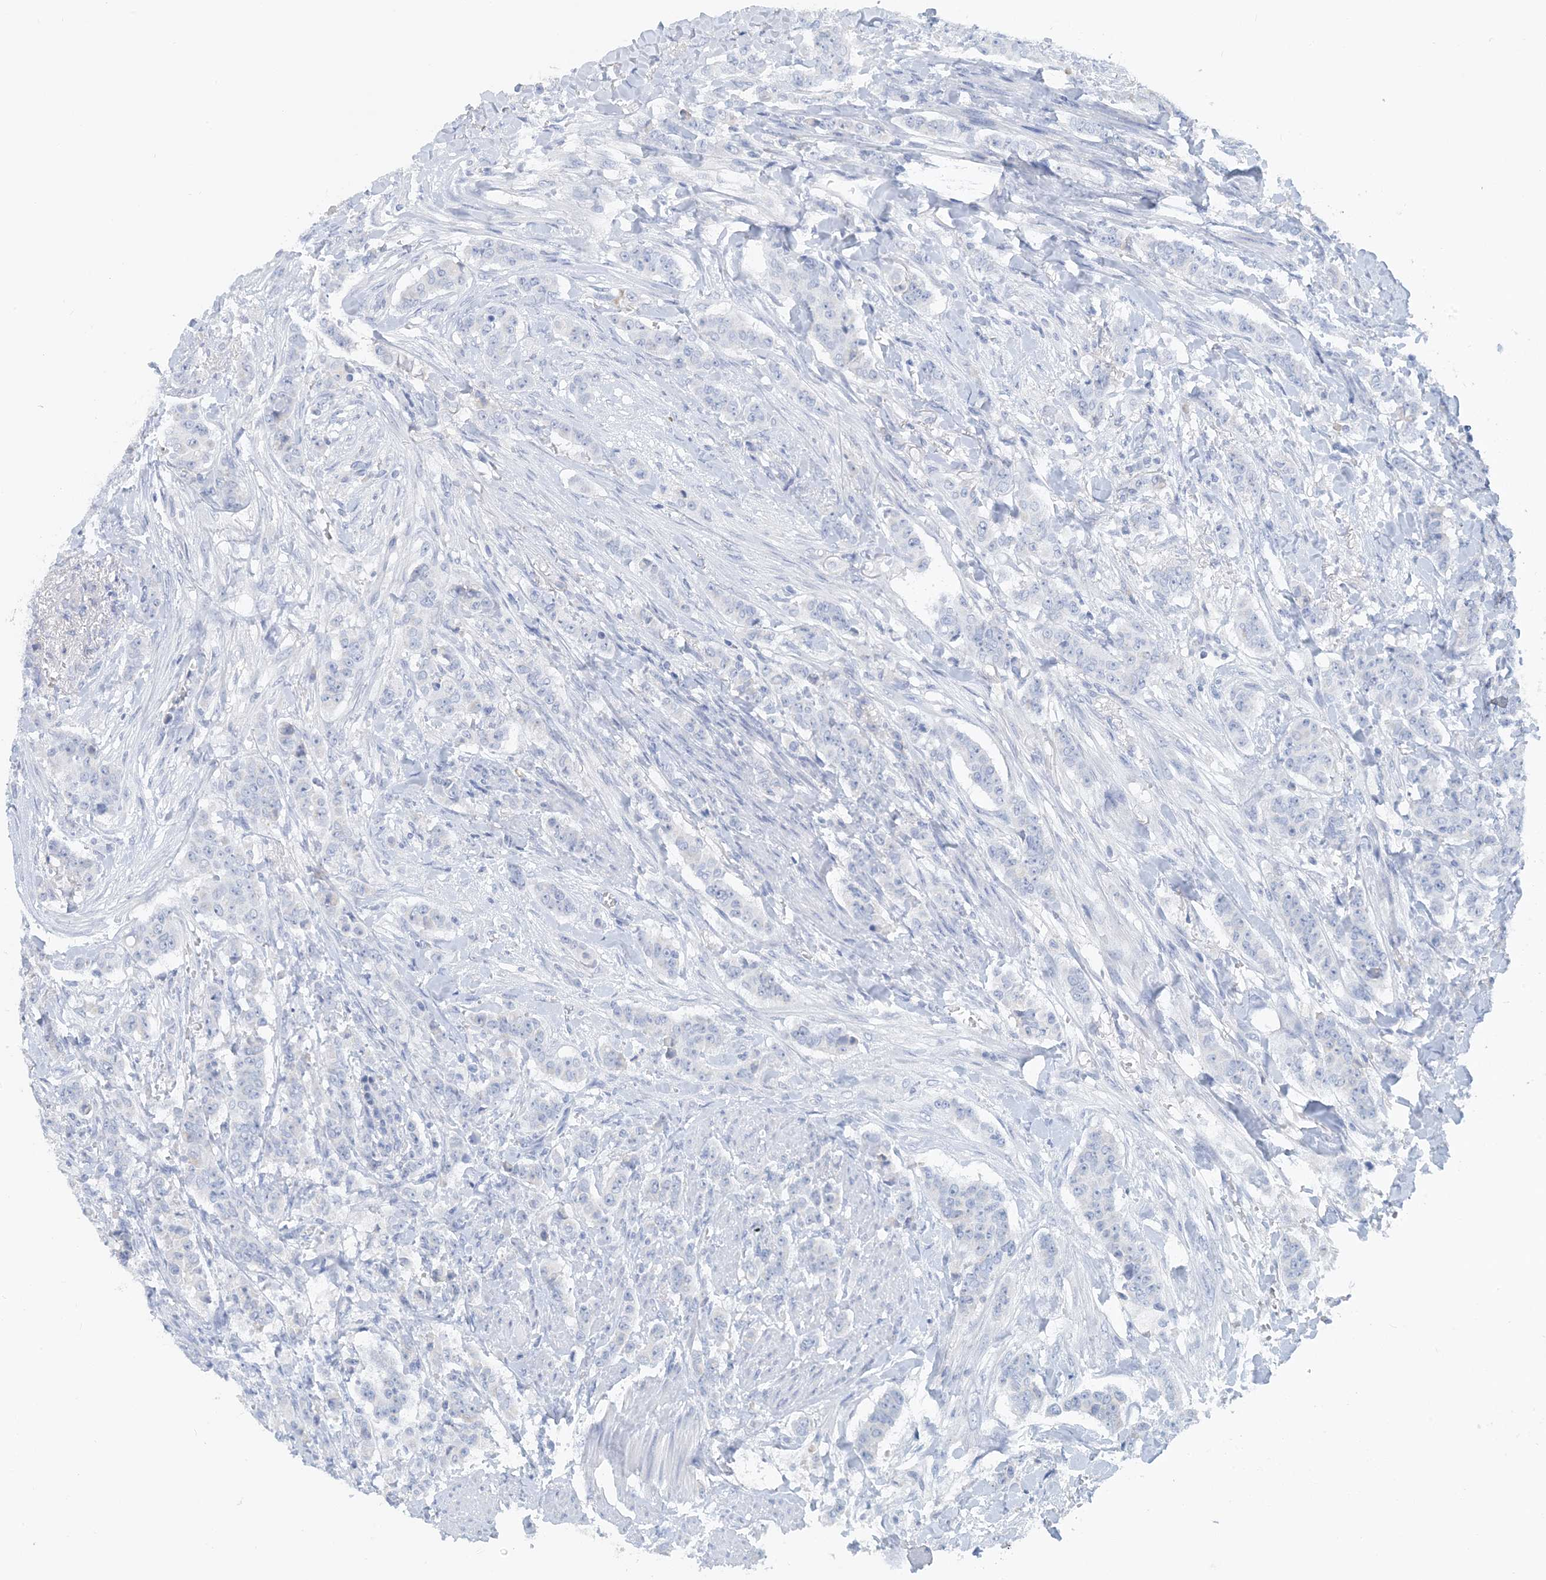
{"staining": {"intensity": "negative", "quantity": "none", "location": "none"}, "tissue": "breast cancer", "cell_type": "Tumor cells", "image_type": "cancer", "snomed": [{"axis": "morphology", "description": "Duct carcinoma"}, {"axis": "topography", "description": "Breast"}], "caption": "This is a micrograph of IHC staining of breast intraductal carcinoma, which shows no staining in tumor cells.", "gene": "CTRL", "patient": {"sex": "female", "age": 40}}